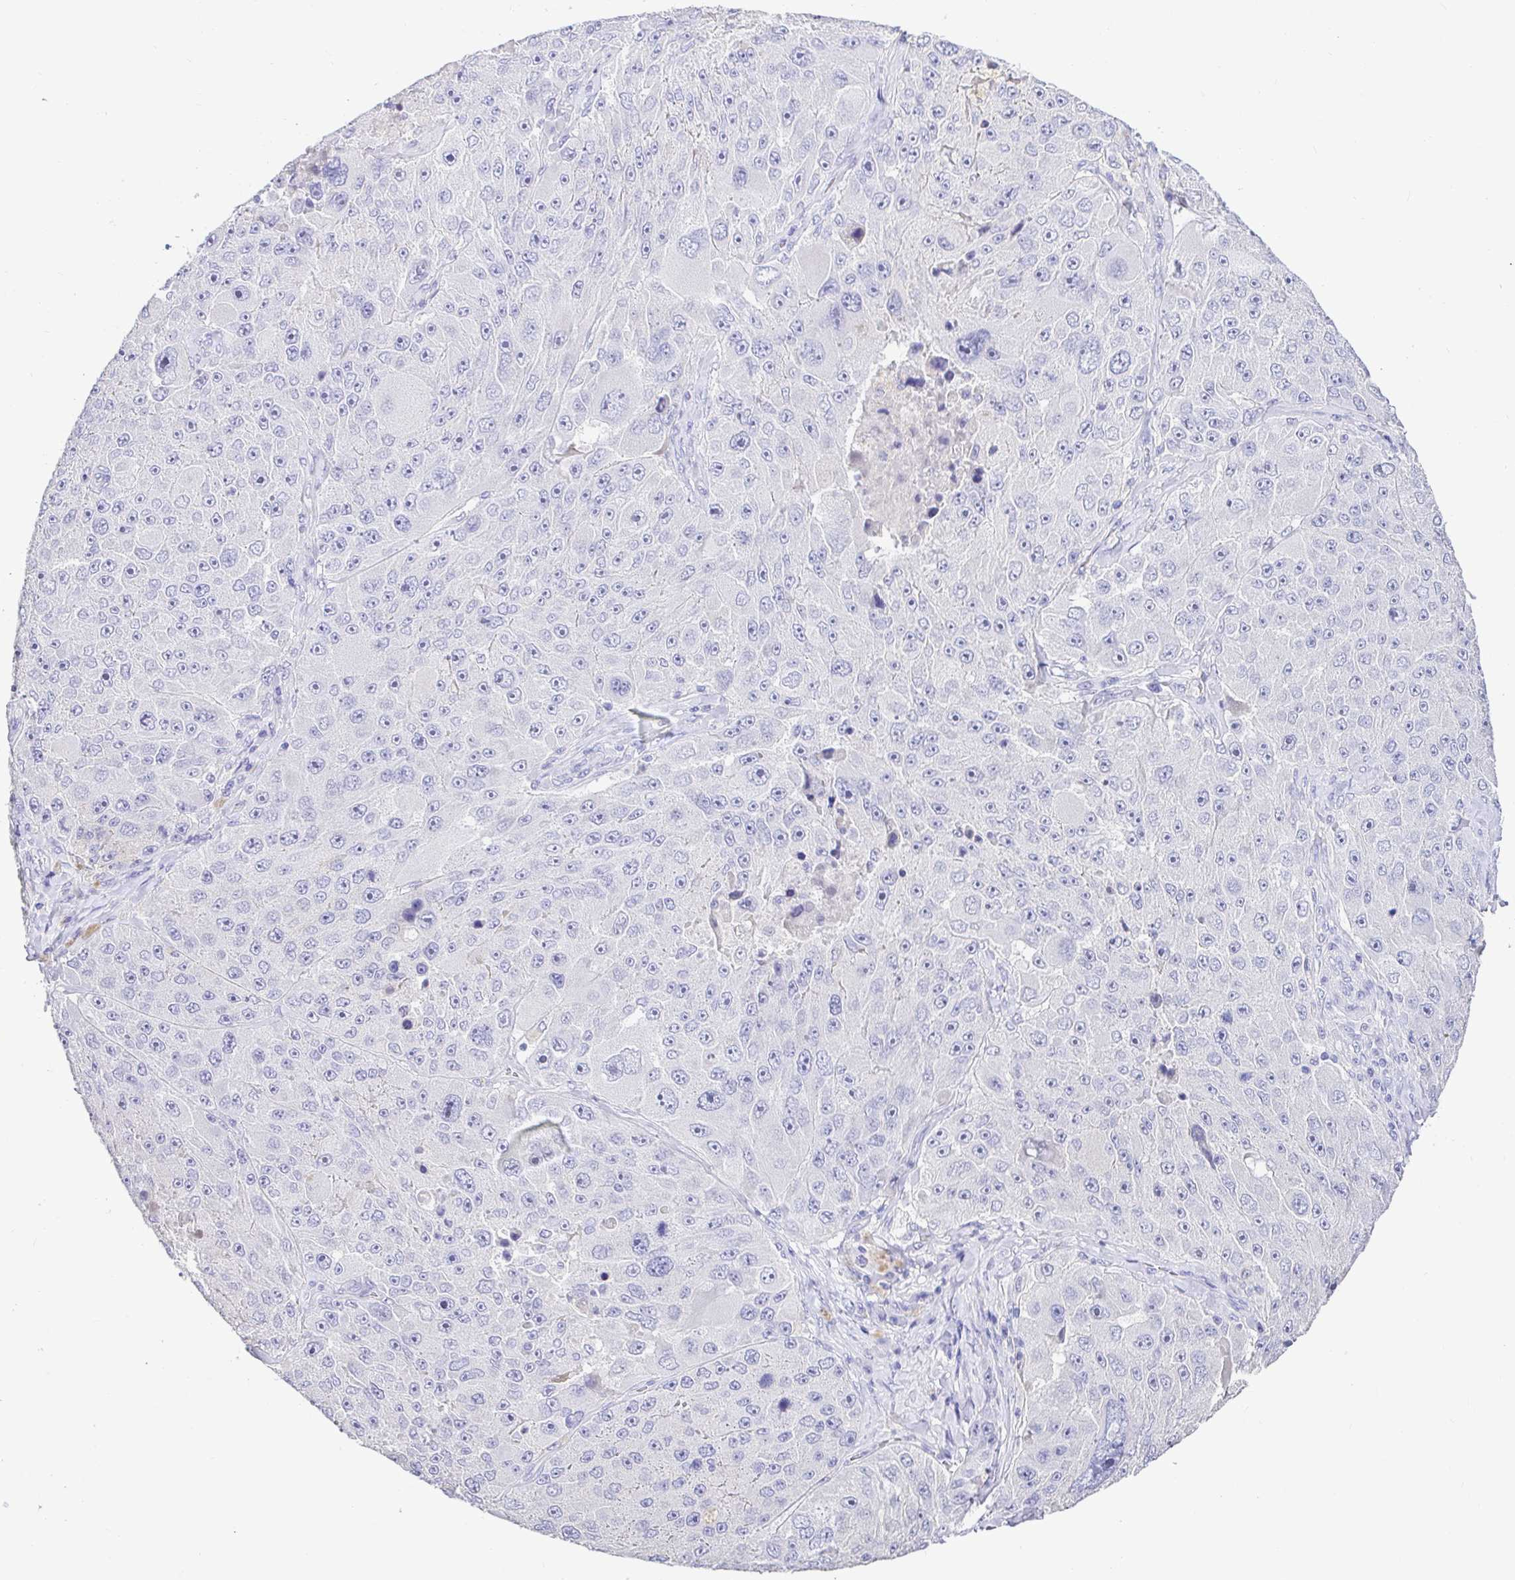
{"staining": {"intensity": "negative", "quantity": "none", "location": "none"}, "tissue": "melanoma", "cell_type": "Tumor cells", "image_type": "cancer", "snomed": [{"axis": "morphology", "description": "Malignant melanoma, Metastatic site"}, {"axis": "topography", "description": "Lymph node"}], "caption": "Immunohistochemistry (IHC) micrograph of neoplastic tissue: human malignant melanoma (metastatic site) stained with DAB reveals no significant protein expression in tumor cells.", "gene": "CDO1", "patient": {"sex": "male", "age": 62}}